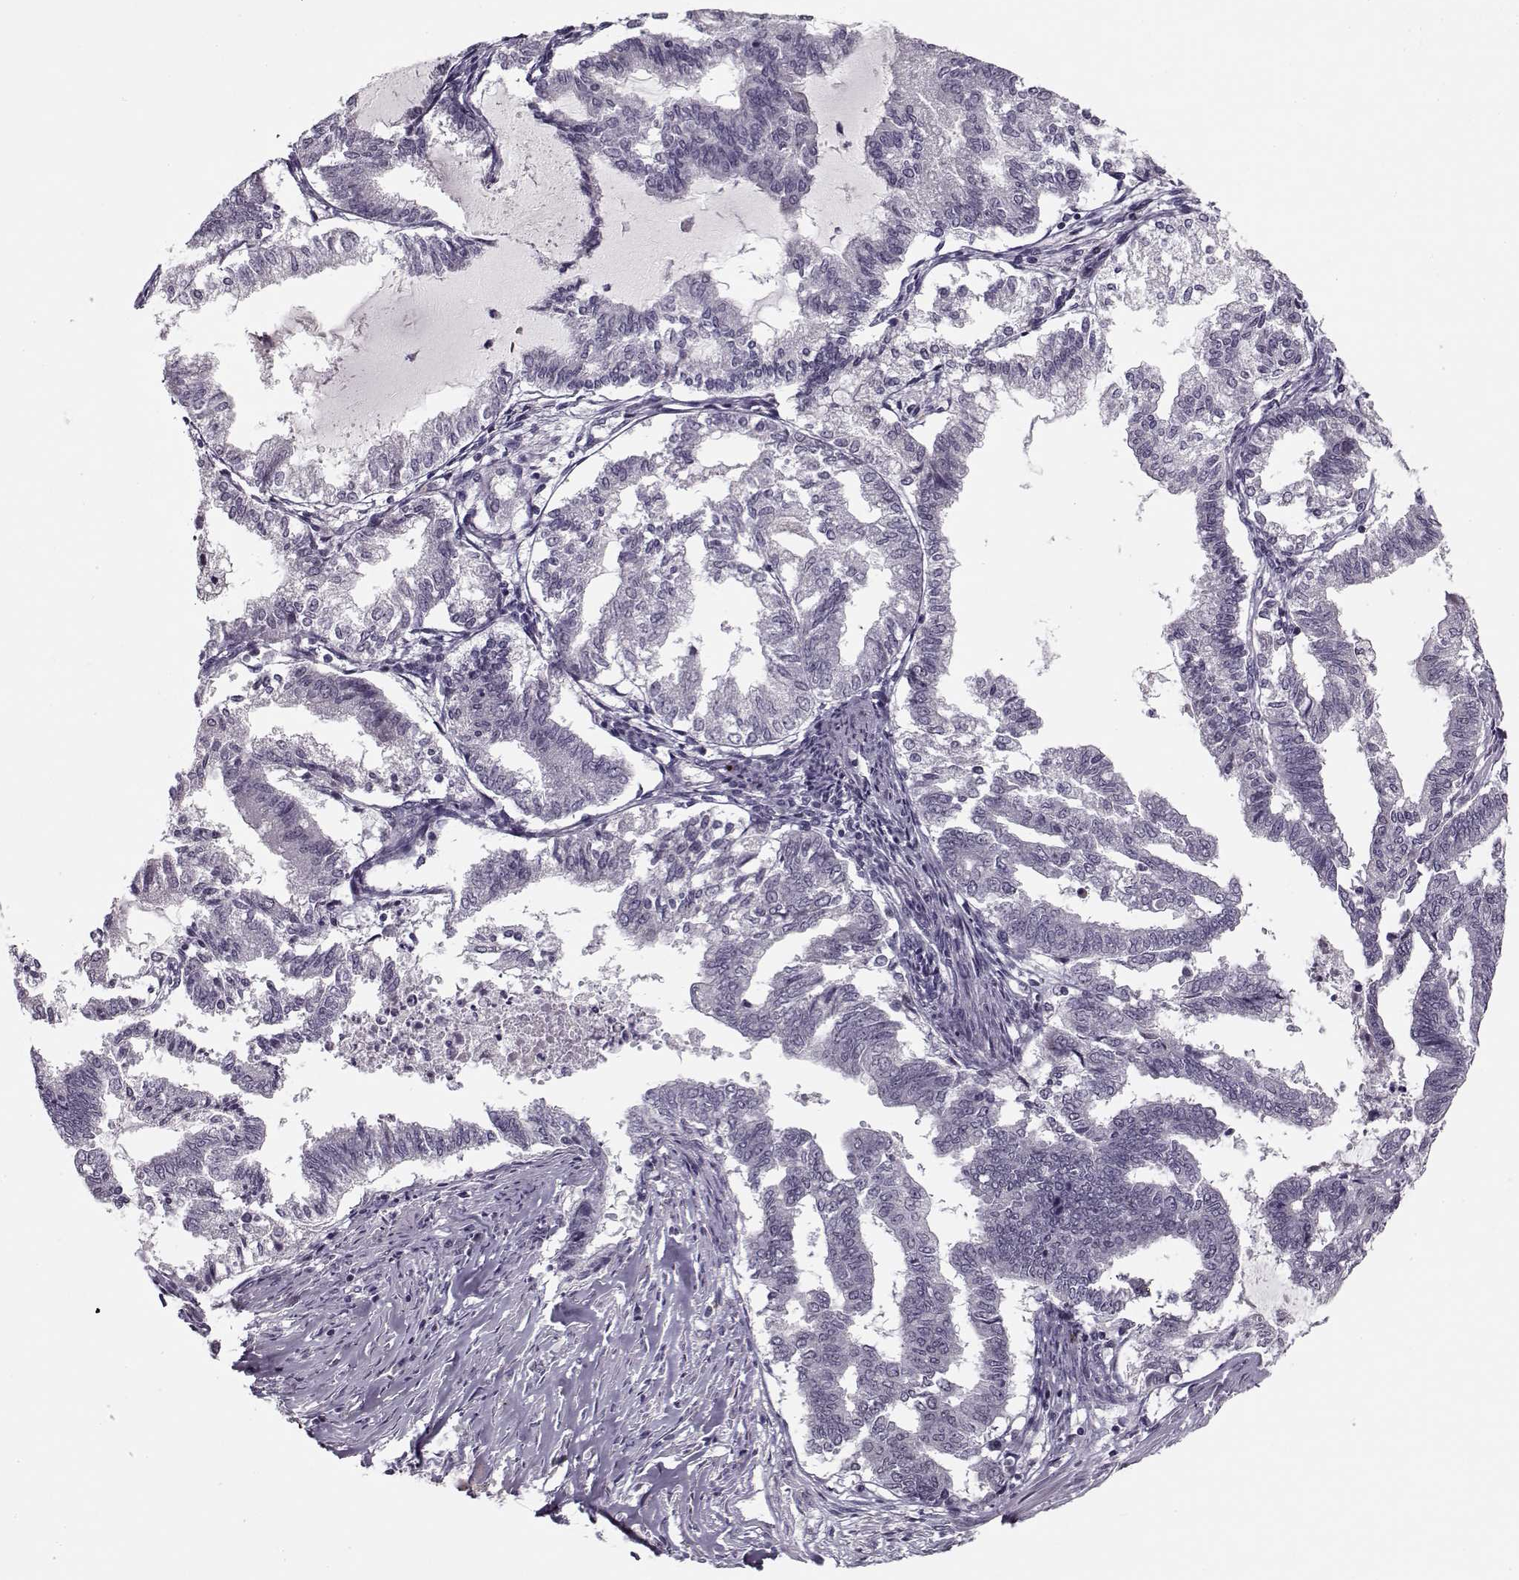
{"staining": {"intensity": "negative", "quantity": "none", "location": "none"}, "tissue": "endometrial cancer", "cell_type": "Tumor cells", "image_type": "cancer", "snomed": [{"axis": "morphology", "description": "Adenocarcinoma, NOS"}, {"axis": "topography", "description": "Endometrium"}], "caption": "High magnification brightfield microscopy of endometrial adenocarcinoma stained with DAB (brown) and counterstained with hematoxylin (blue): tumor cells show no significant staining.", "gene": "DNAI3", "patient": {"sex": "female", "age": 79}}